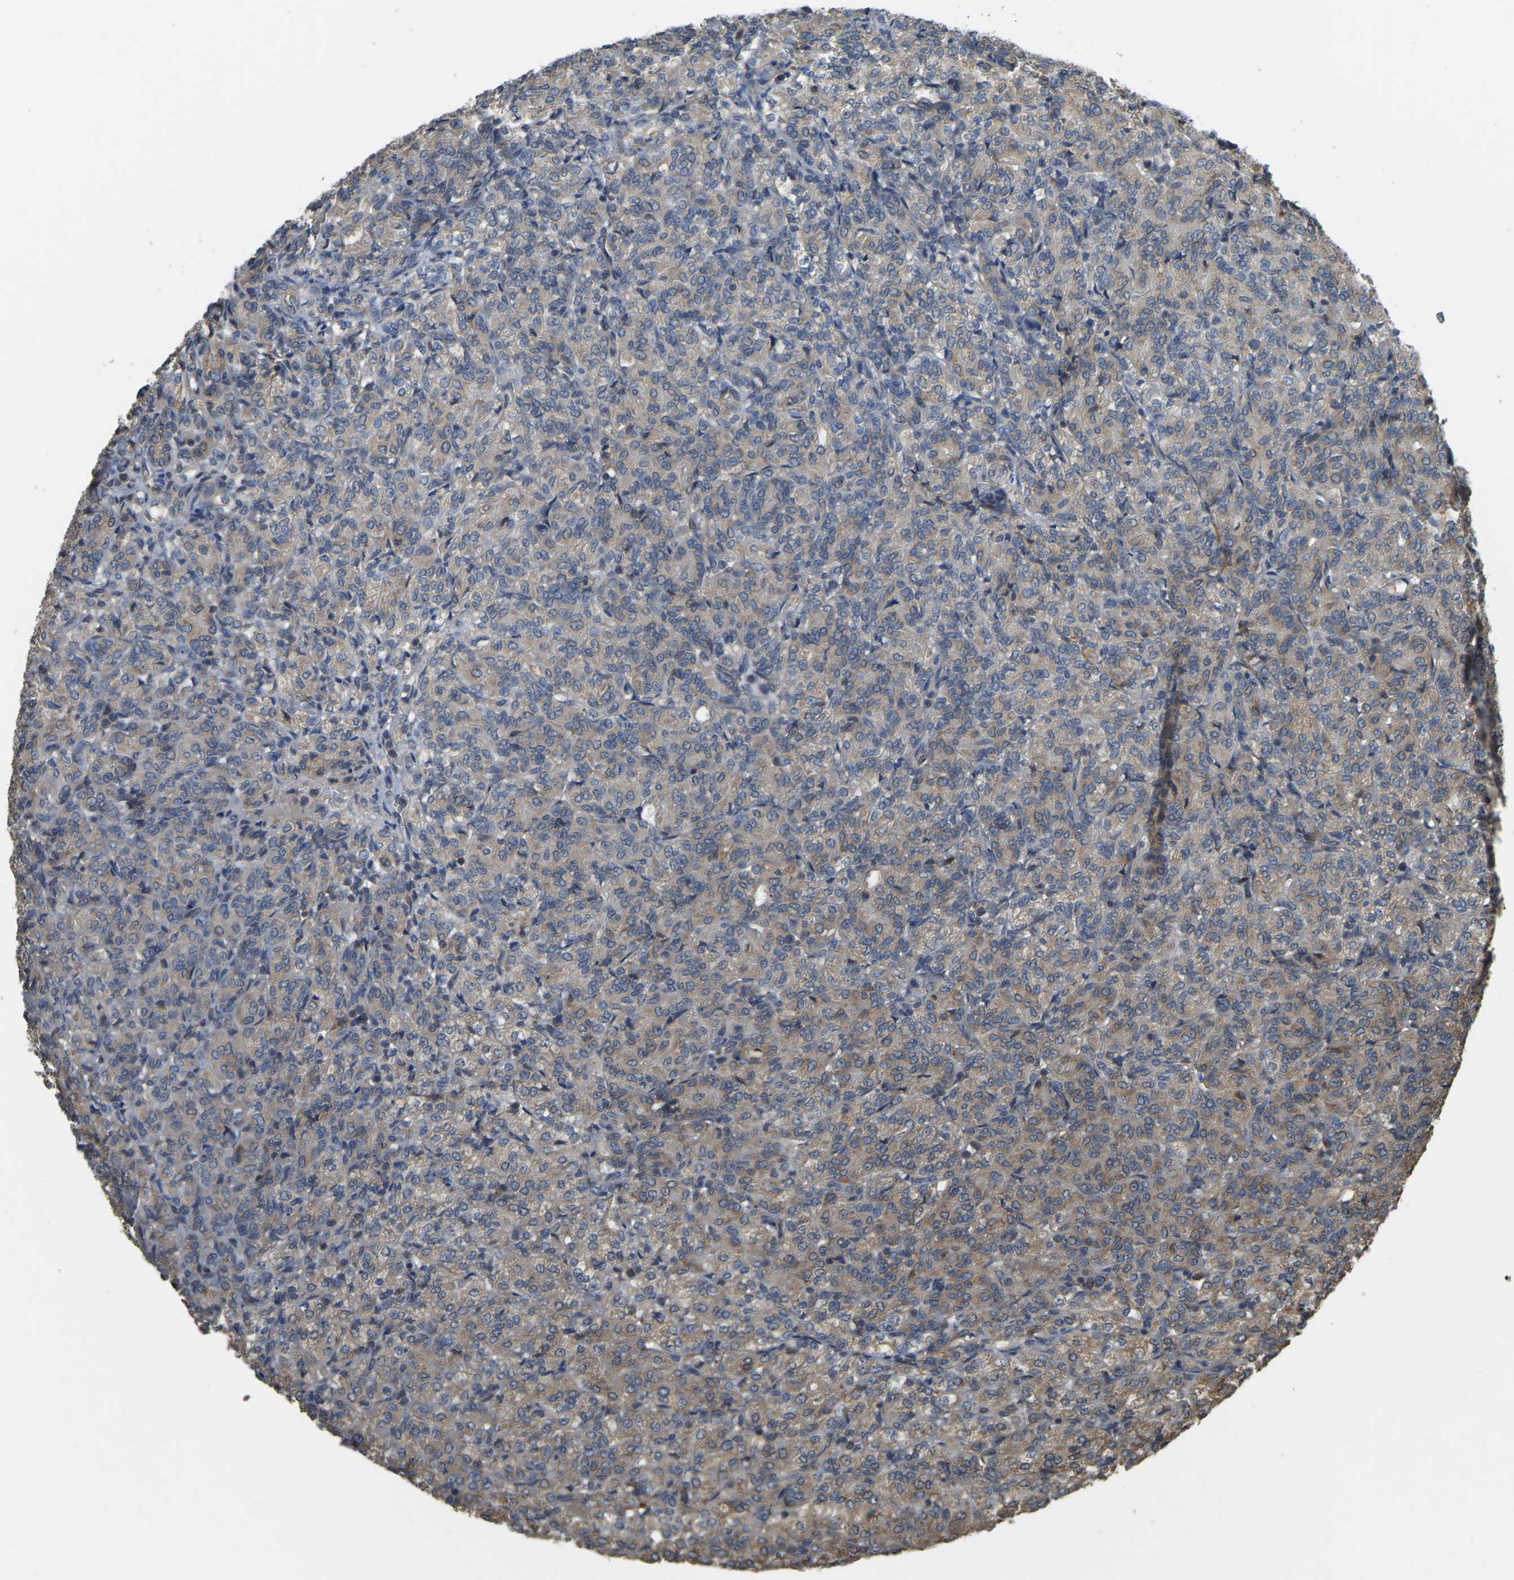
{"staining": {"intensity": "moderate", "quantity": "<25%", "location": "cytoplasmic/membranous"}, "tissue": "renal cancer", "cell_type": "Tumor cells", "image_type": "cancer", "snomed": [{"axis": "morphology", "description": "Adenocarcinoma, NOS"}, {"axis": "topography", "description": "Kidney"}], "caption": "A high-resolution histopathology image shows immunohistochemistry staining of renal cancer, which reveals moderate cytoplasmic/membranous expression in about <25% of tumor cells. The protein is stained brown, and the nuclei are stained in blue (DAB IHC with brightfield microscopy, high magnification).", "gene": "GNG2", "patient": {"sex": "male", "age": 77}}